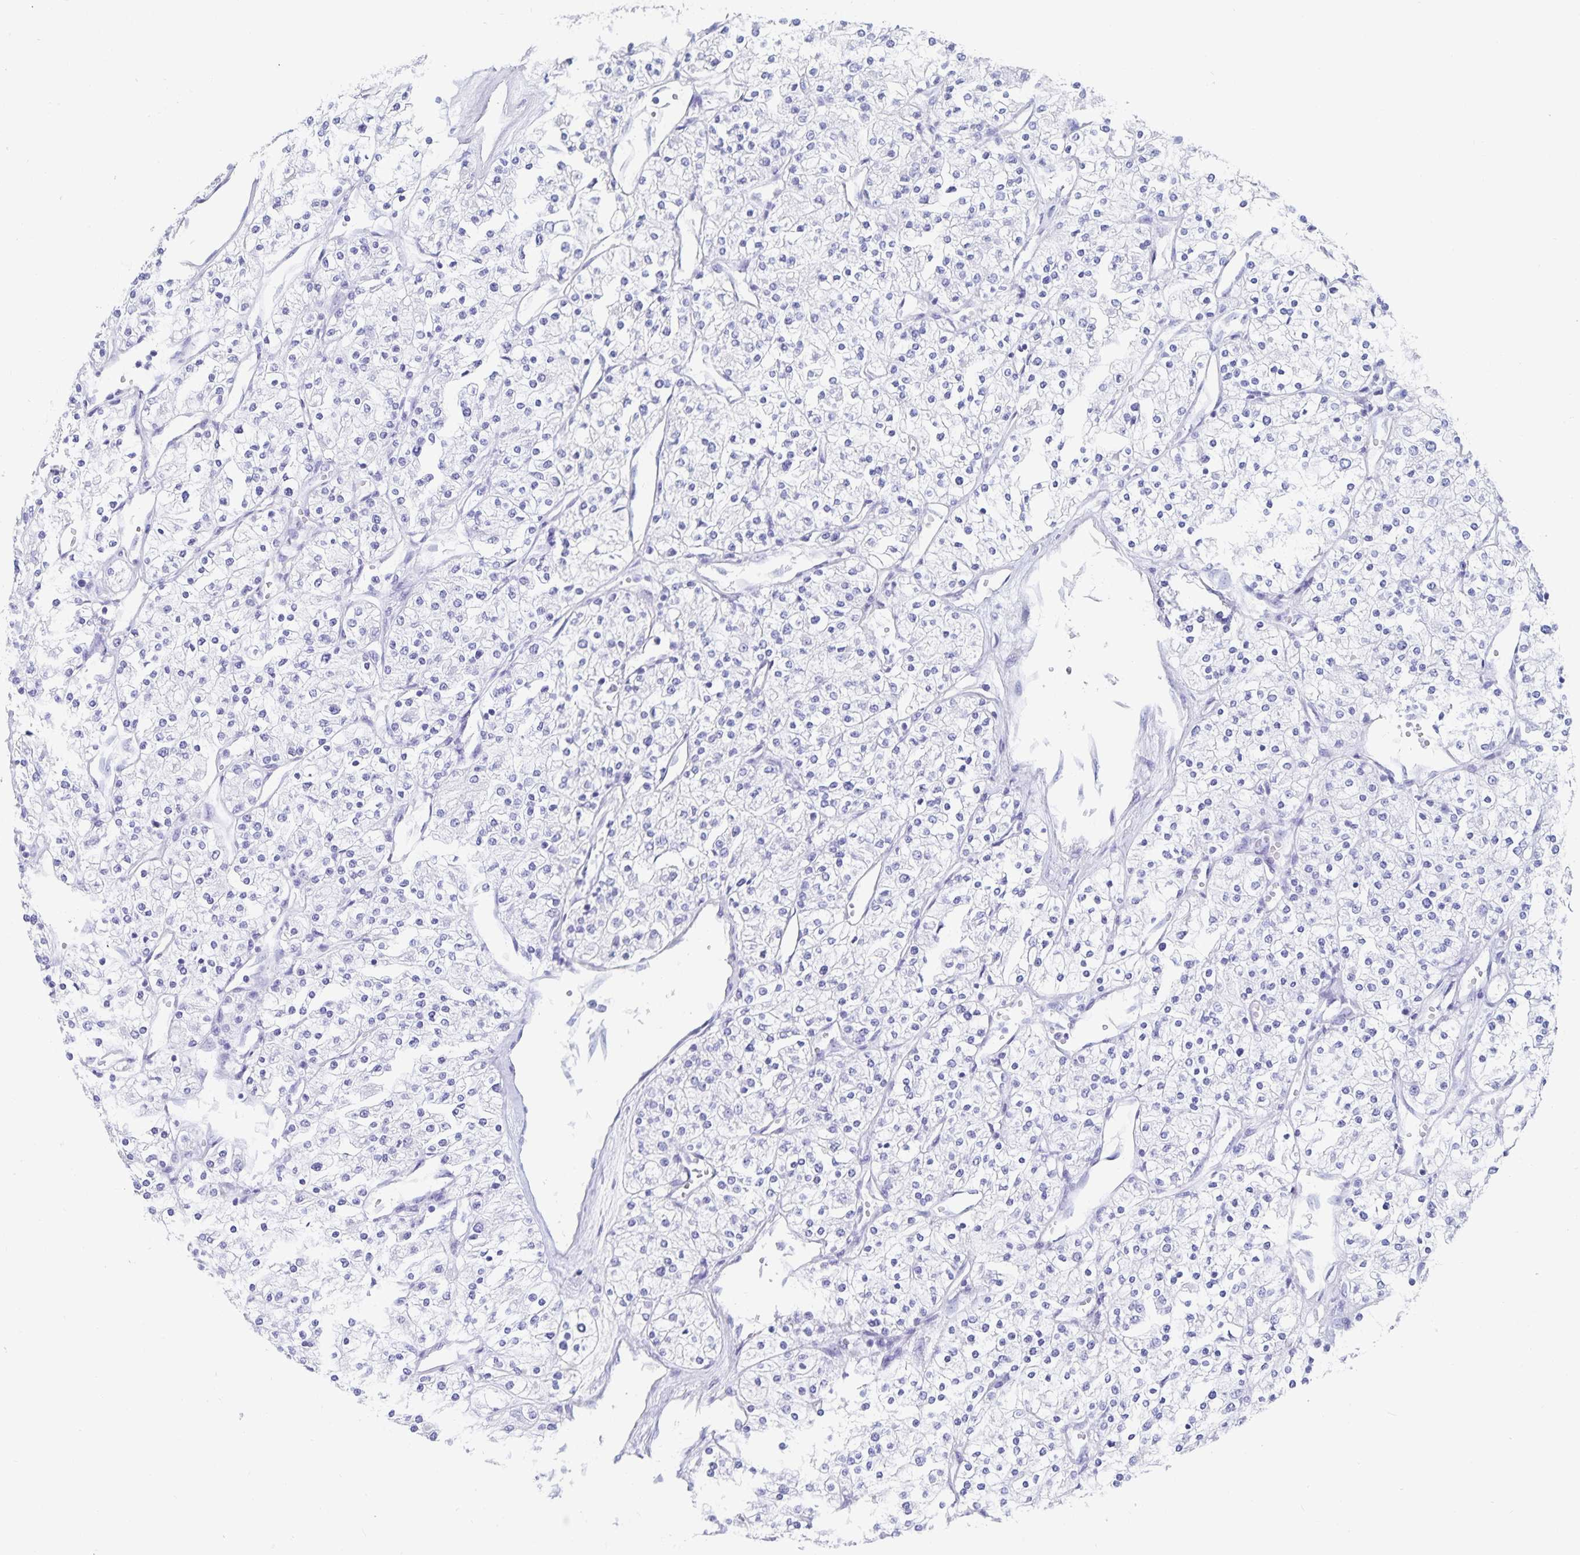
{"staining": {"intensity": "negative", "quantity": "none", "location": "none"}, "tissue": "renal cancer", "cell_type": "Tumor cells", "image_type": "cancer", "snomed": [{"axis": "morphology", "description": "Adenocarcinoma, NOS"}, {"axis": "topography", "description": "Kidney"}], "caption": "Protein analysis of adenocarcinoma (renal) demonstrates no significant expression in tumor cells.", "gene": "C19orf73", "patient": {"sex": "male", "age": 80}}